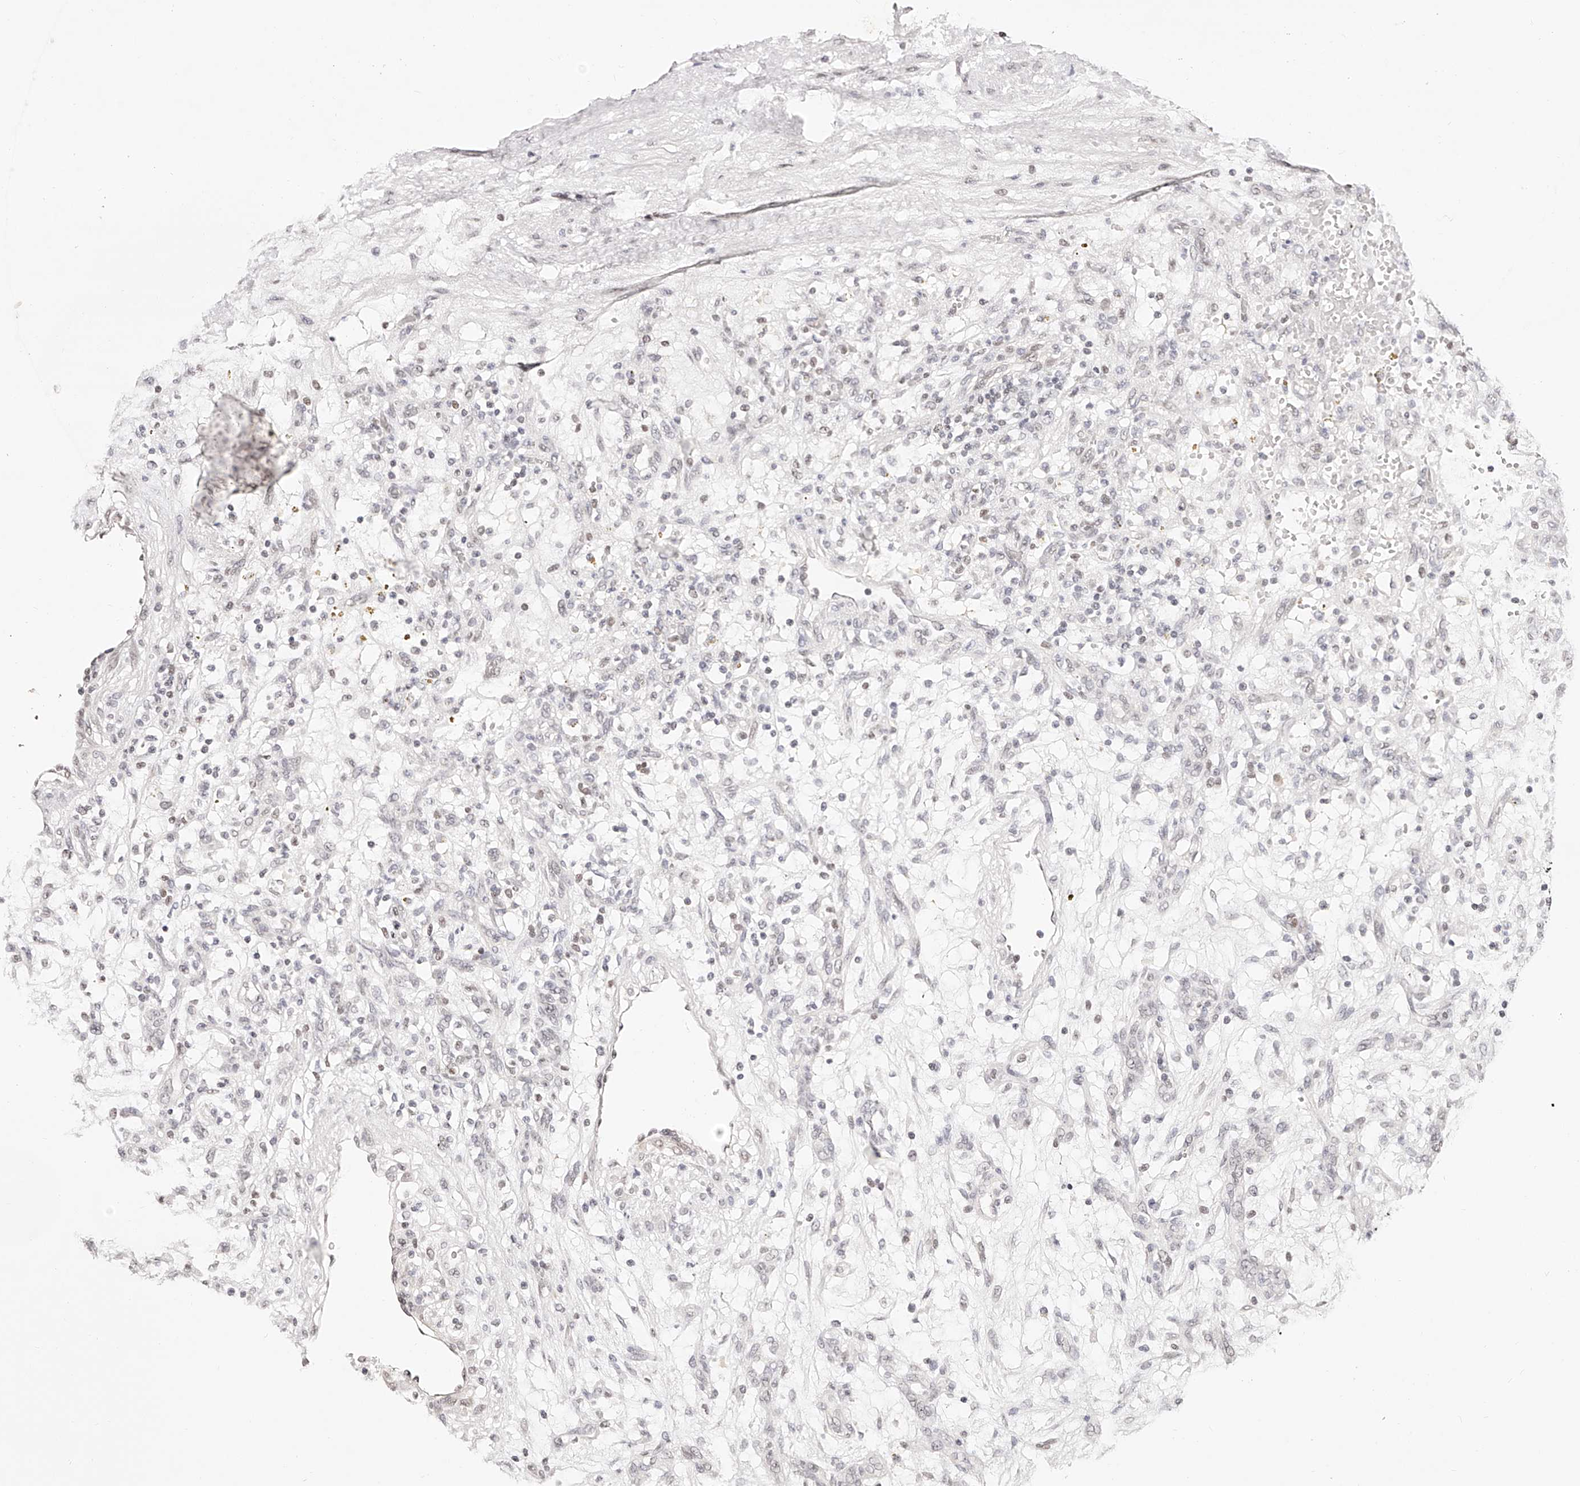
{"staining": {"intensity": "negative", "quantity": "none", "location": "none"}, "tissue": "renal cancer", "cell_type": "Tumor cells", "image_type": "cancer", "snomed": [{"axis": "morphology", "description": "Adenocarcinoma, NOS"}, {"axis": "topography", "description": "Kidney"}], "caption": "Immunohistochemistry photomicrograph of neoplastic tissue: renal cancer stained with DAB (3,3'-diaminobenzidine) demonstrates no significant protein positivity in tumor cells.", "gene": "USF3", "patient": {"sex": "female", "age": 57}}